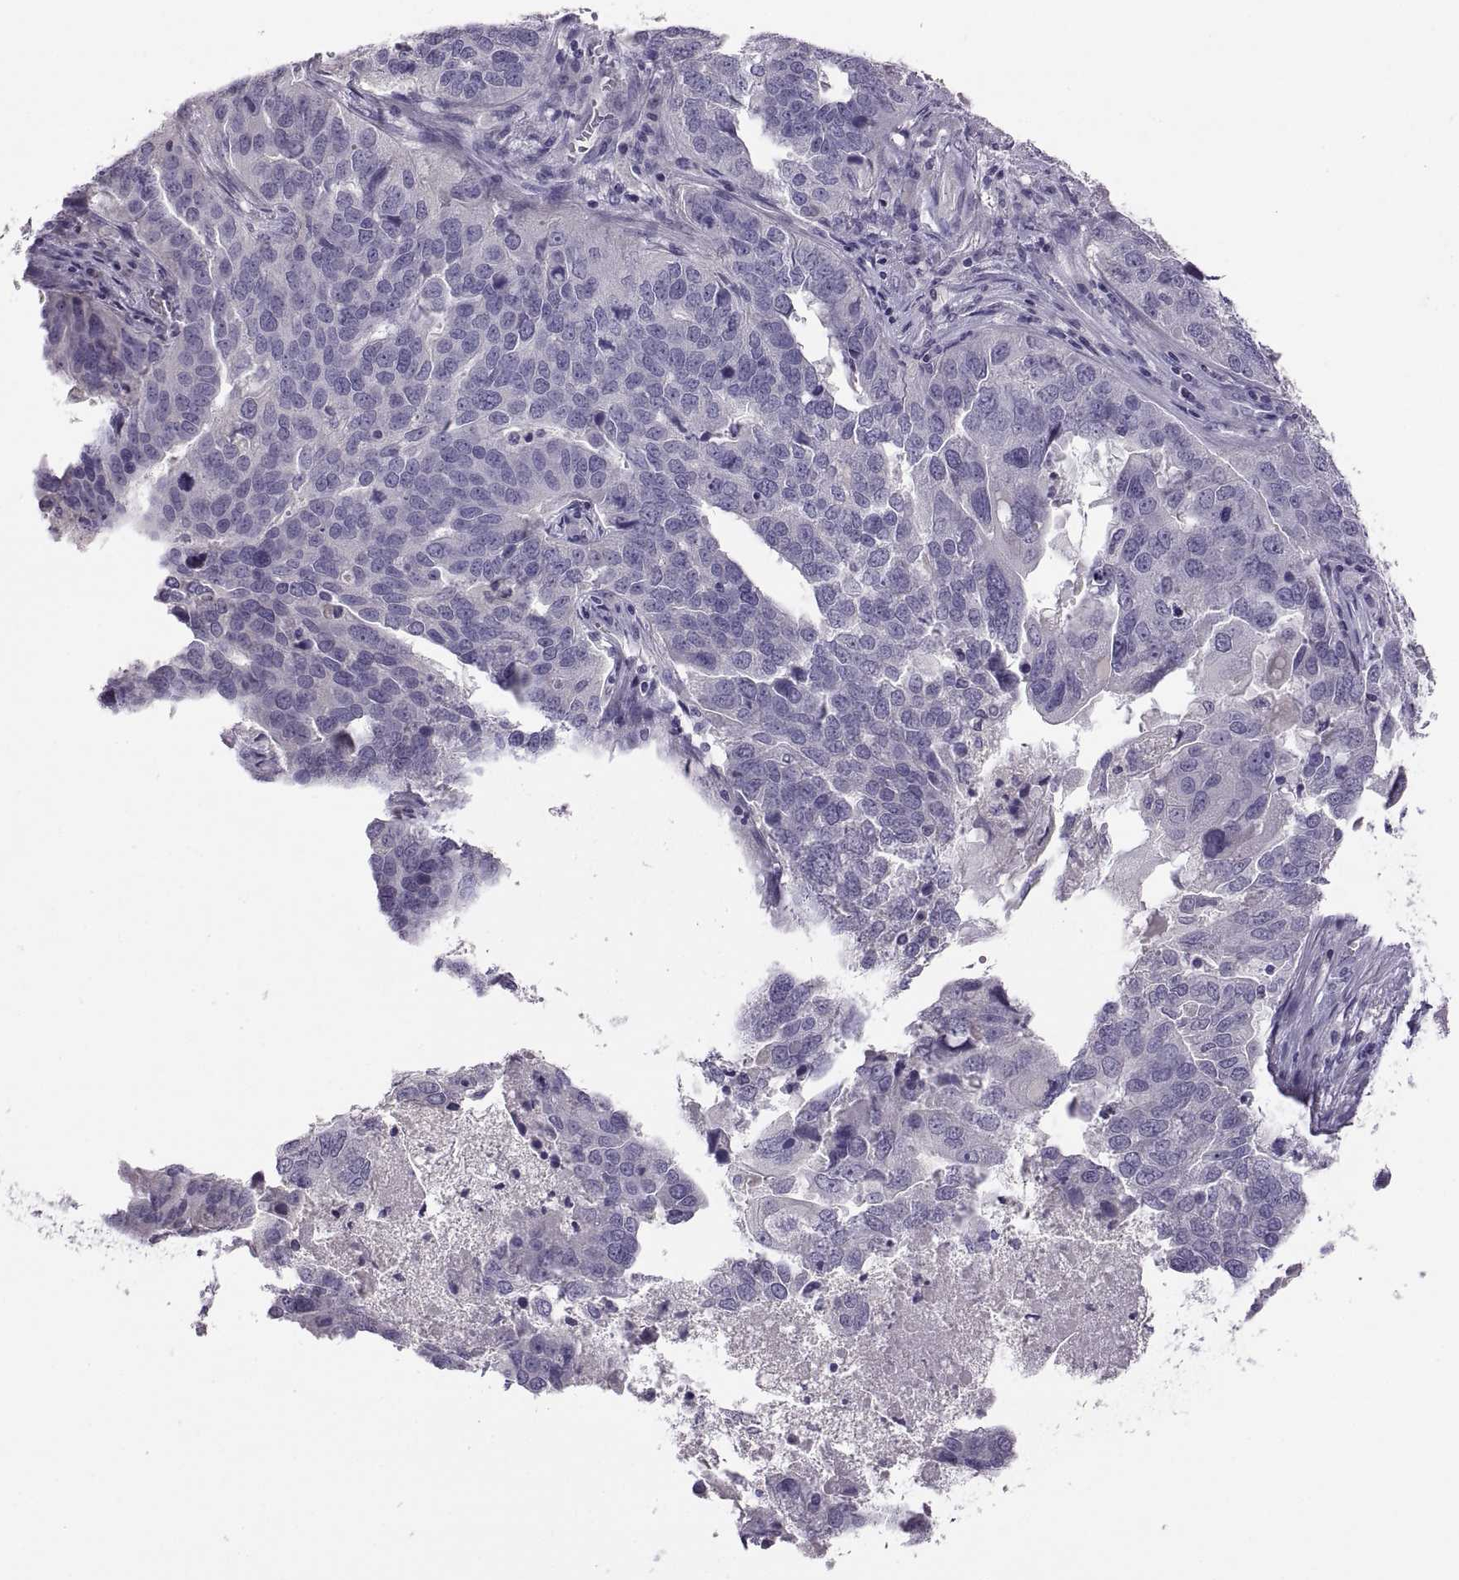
{"staining": {"intensity": "negative", "quantity": "none", "location": "none"}, "tissue": "ovarian cancer", "cell_type": "Tumor cells", "image_type": "cancer", "snomed": [{"axis": "morphology", "description": "Carcinoma, endometroid"}, {"axis": "topography", "description": "Soft tissue"}, {"axis": "topography", "description": "Ovary"}], "caption": "The image reveals no staining of tumor cells in endometroid carcinoma (ovarian).", "gene": "TBX19", "patient": {"sex": "female", "age": 52}}